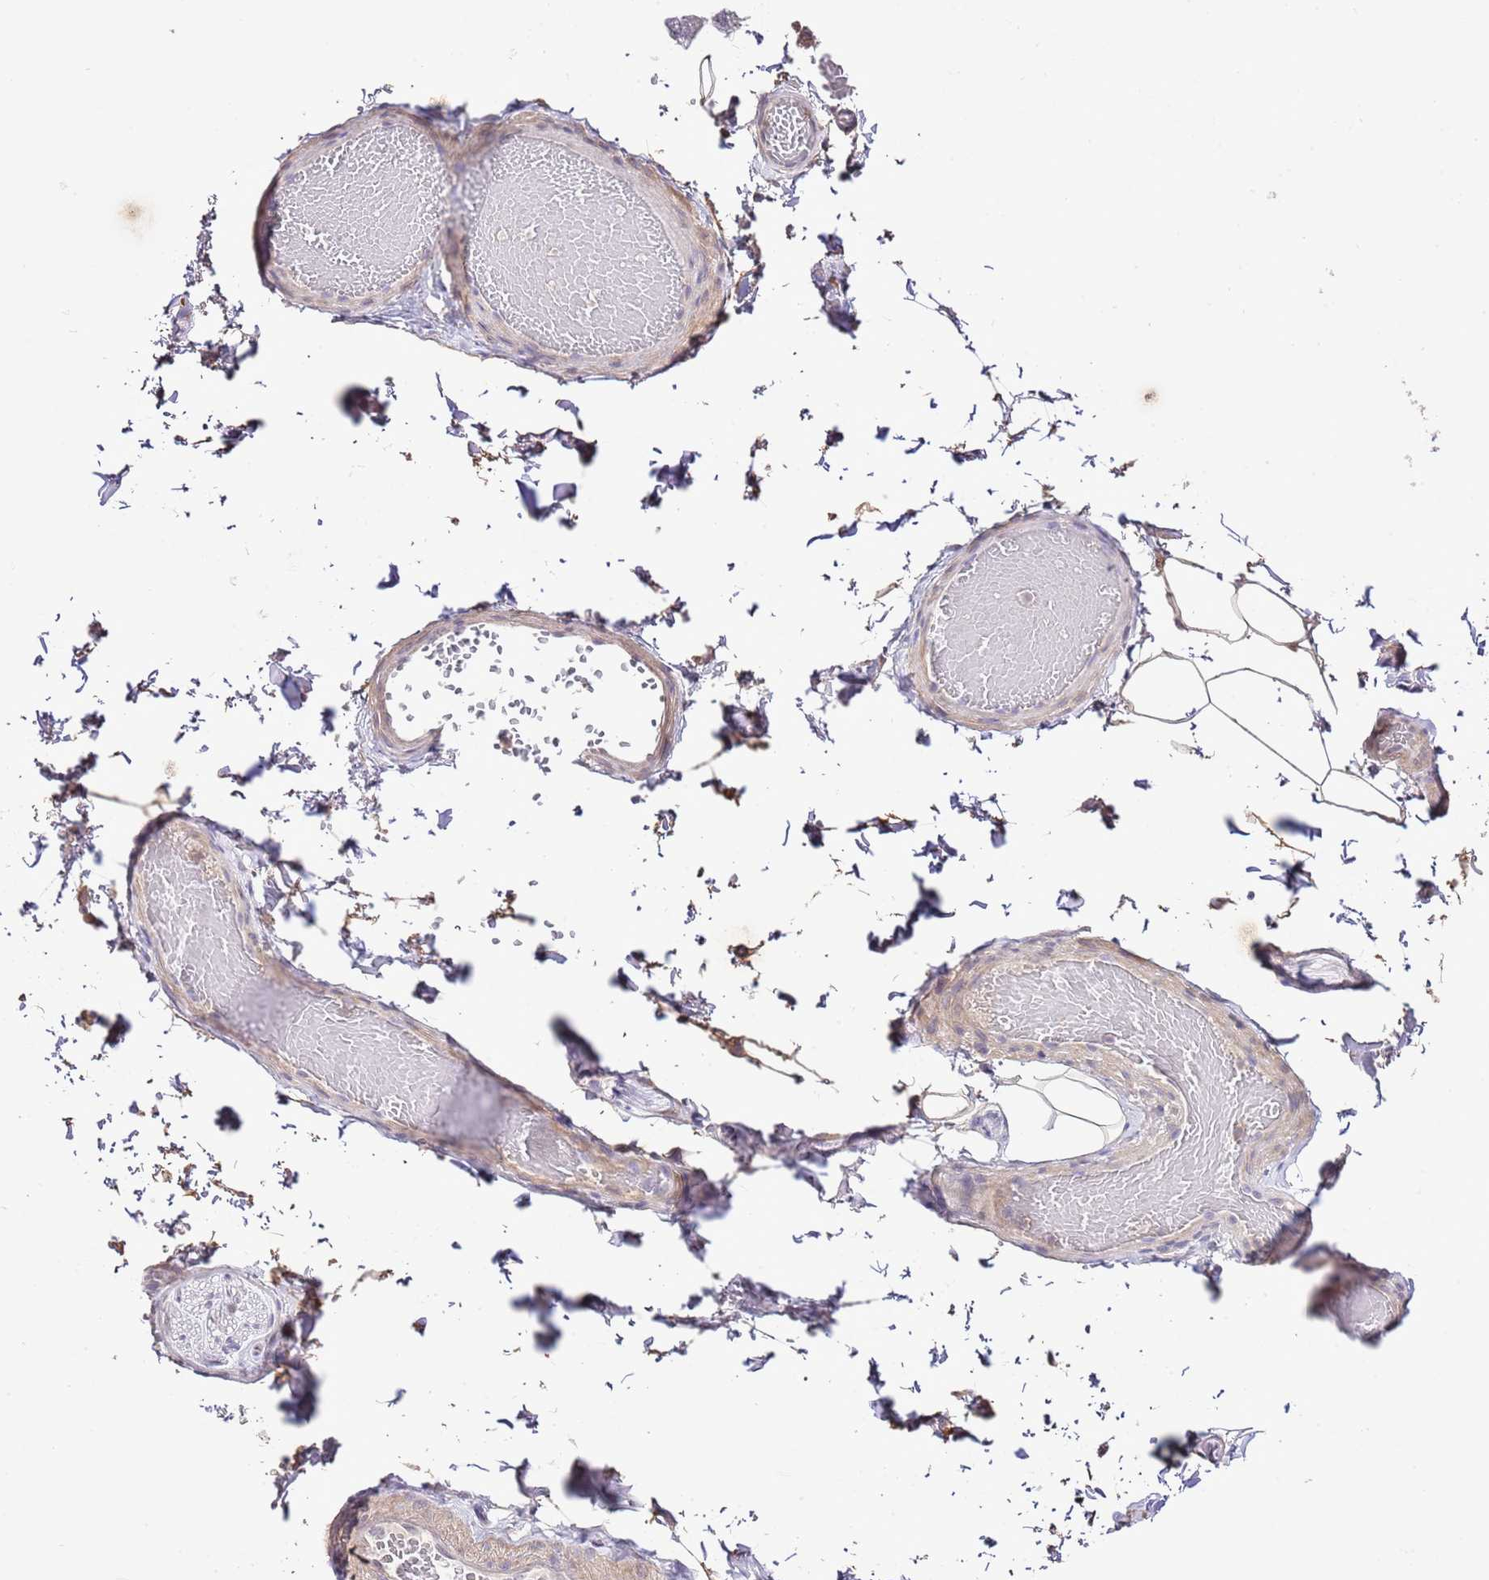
{"staining": {"intensity": "negative", "quantity": "none", "location": "none"}, "tissue": "adipose tissue", "cell_type": "Adipocytes", "image_type": "normal", "snomed": [{"axis": "morphology", "description": "Normal tissue, NOS"}, {"axis": "topography", "description": "Soft tissue"}, {"axis": "topography", "description": "Vascular tissue"}, {"axis": "topography", "description": "Peripheral nerve tissue"}], "caption": "A micrograph of human adipose tissue is negative for staining in adipocytes. The staining was performed using DAB to visualize the protein expression in brown, while the nuclei were stained in blue with hematoxylin (Magnification: 20x).", "gene": "EFHD1", "patient": {"sex": "male", "age": 32}}